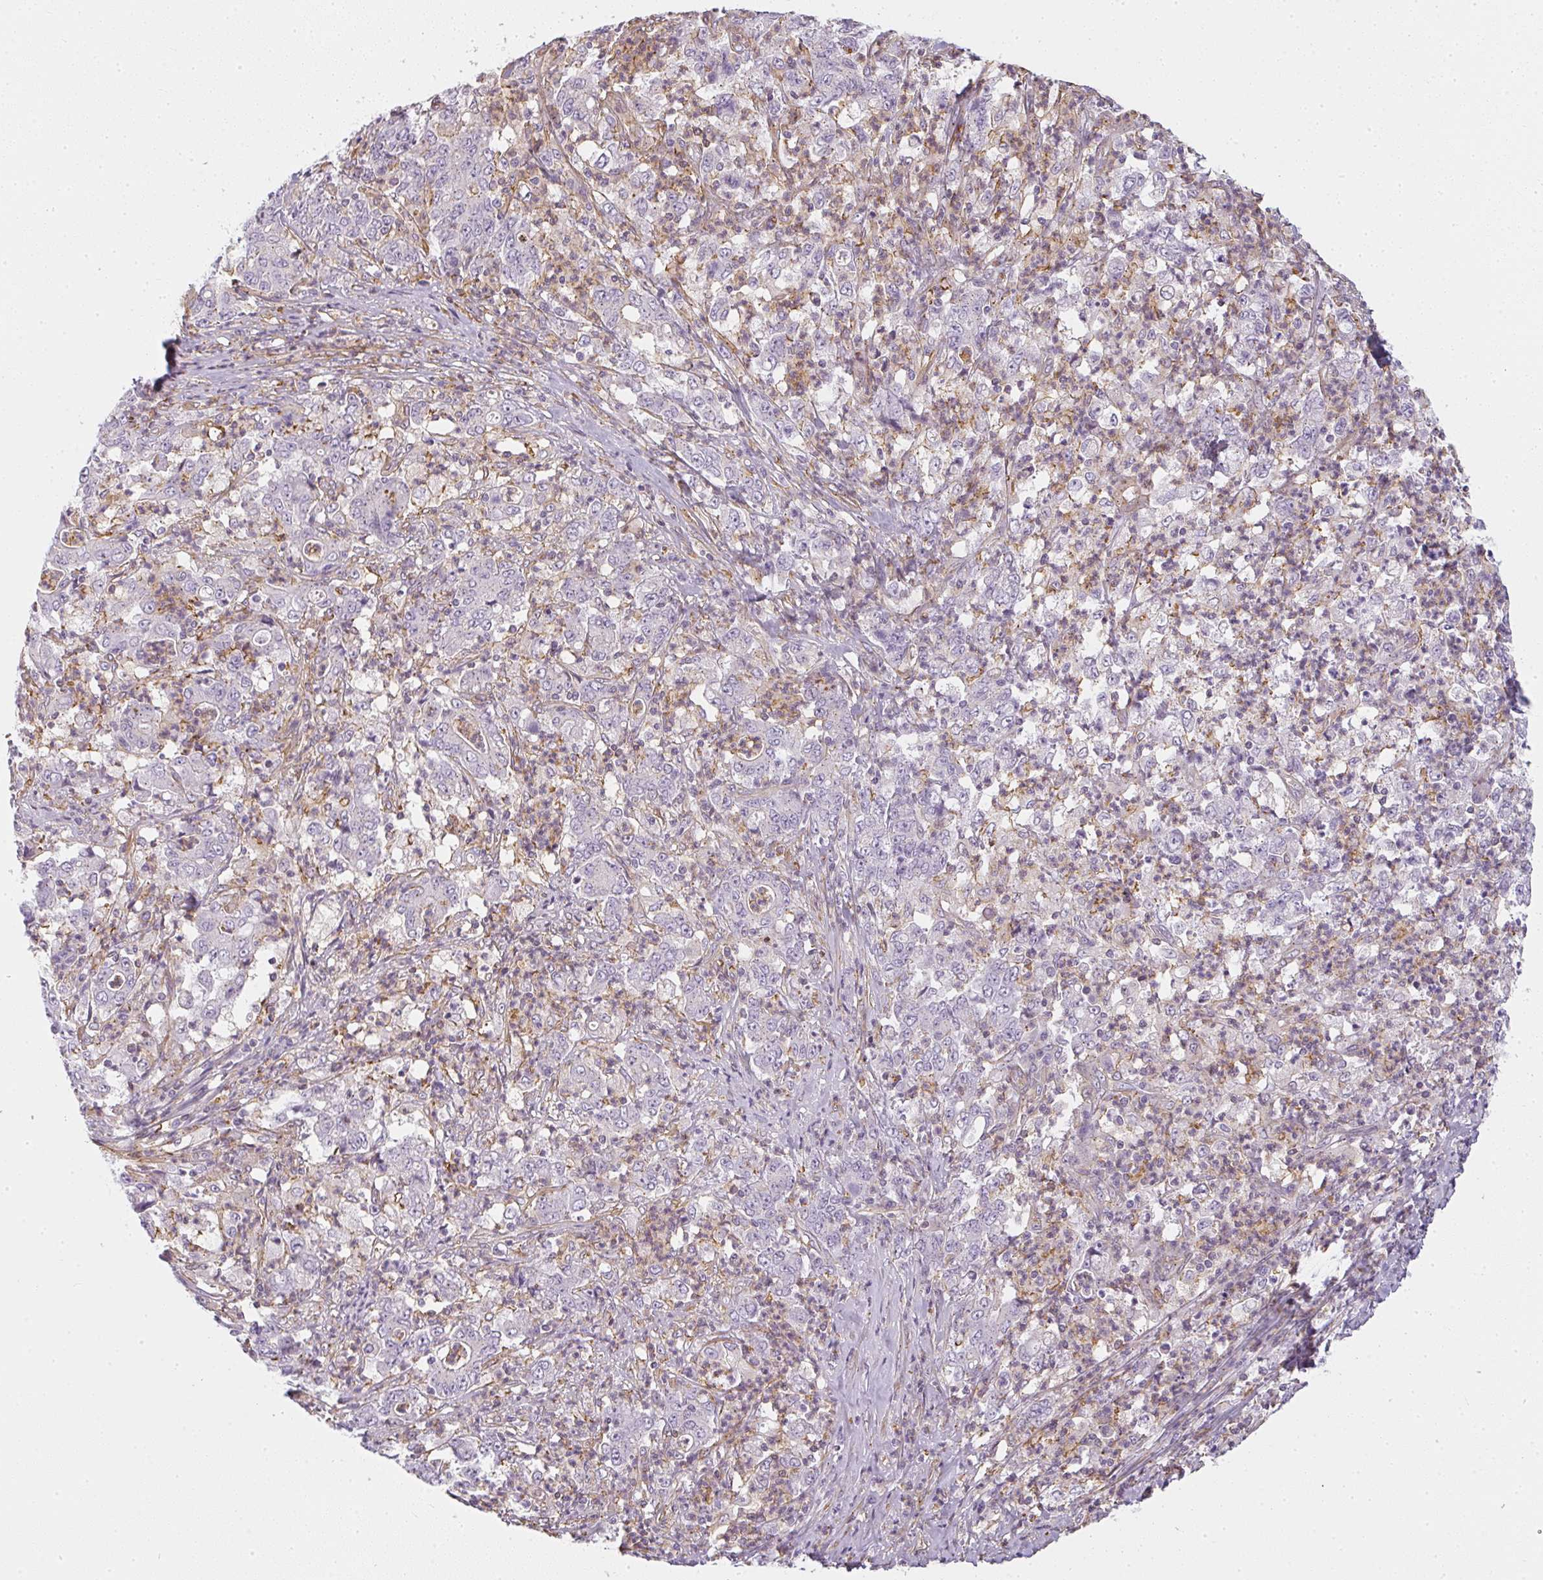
{"staining": {"intensity": "negative", "quantity": "none", "location": "none"}, "tissue": "stomach cancer", "cell_type": "Tumor cells", "image_type": "cancer", "snomed": [{"axis": "morphology", "description": "Adenocarcinoma, NOS"}, {"axis": "topography", "description": "Stomach, lower"}], "caption": "Tumor cells are negative for brown protein staining in stomach cancer (adenocarcinoma). (Stains: DAB (3,3'-diaminobenzidine) IHC with hematoxylin counter stain, Microscopy: brightfield microscopy at high magnification).", "gene": "SULF1", "patient": {"sex": "female", "age": 71}}